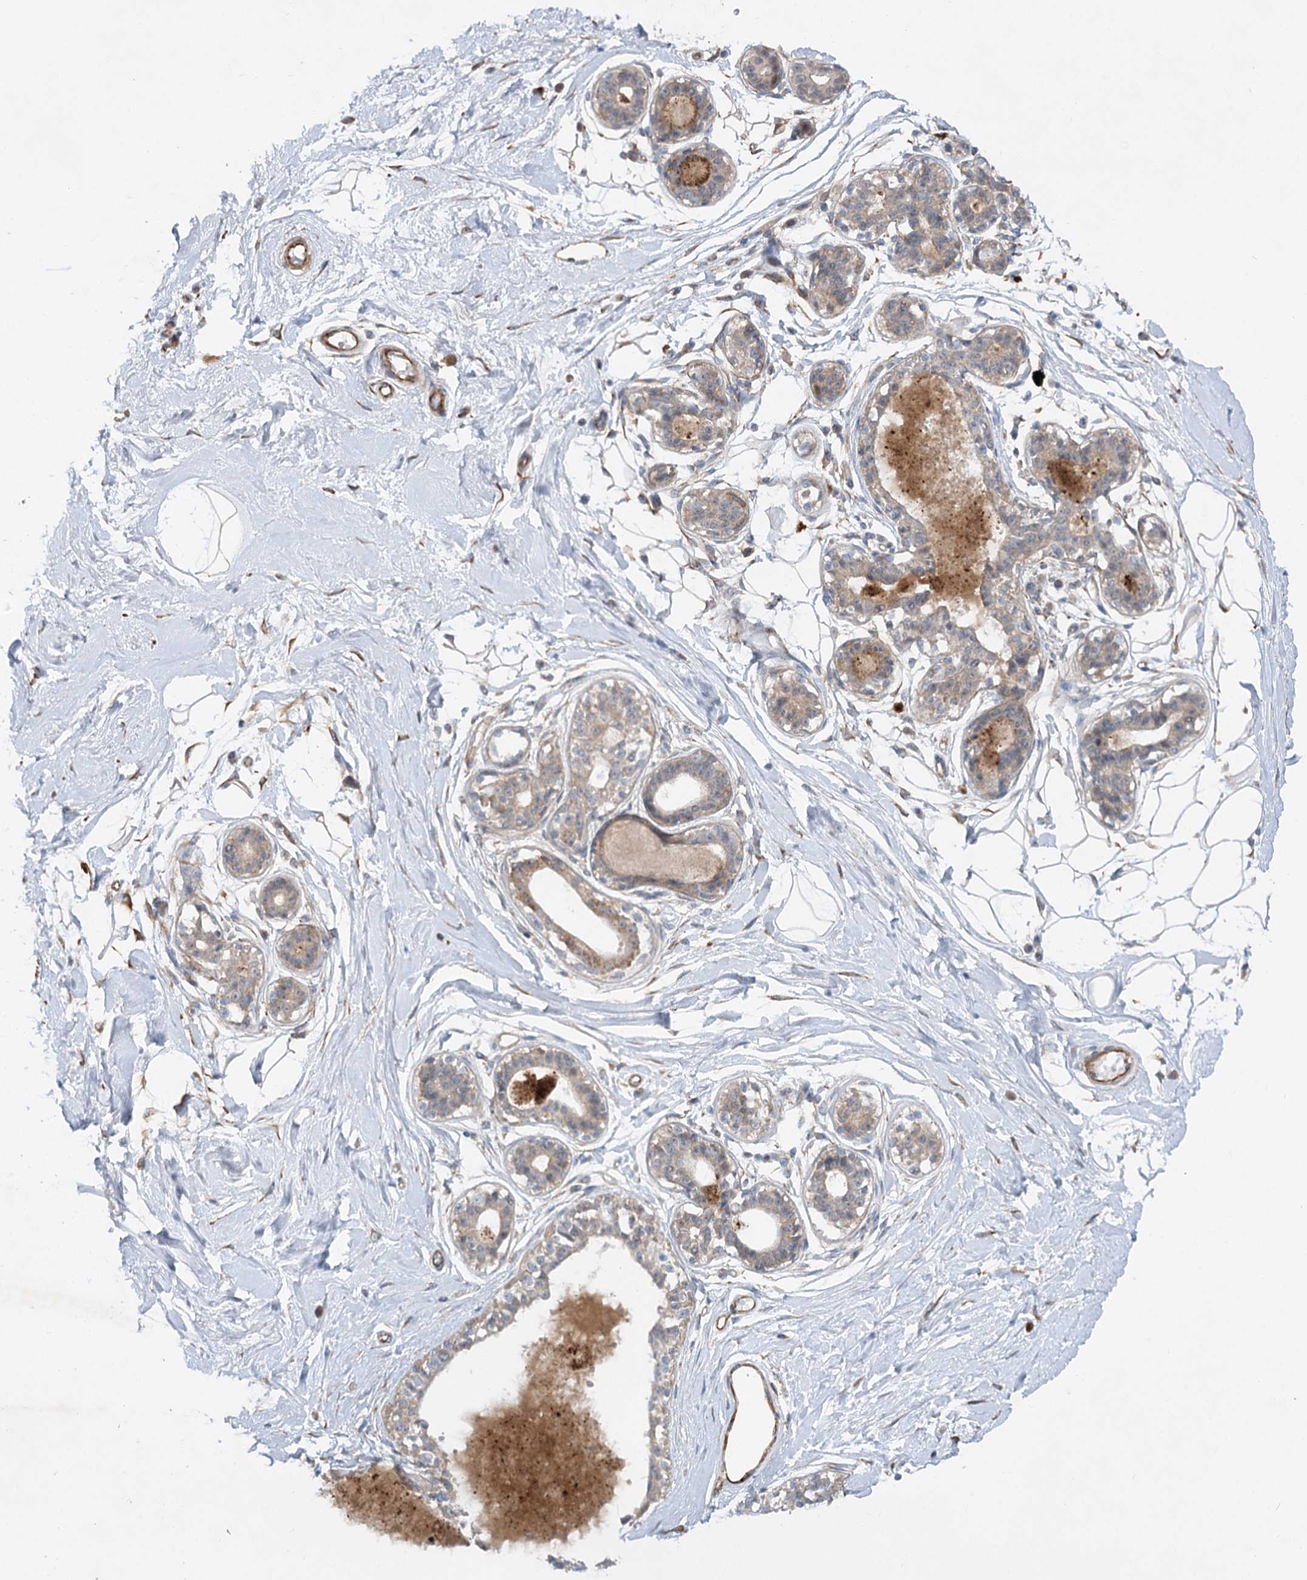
{"staining": {"intensity": "negative", "quantity": "none", "location": "none"}, "tissue": "breast", "cell_type": "Adipocytes", "image_type": "normal", "snomed": [{"axis": "morphology", "description": "Normal tissue, NOS"}, {"axis": "topography", "description": "Breast"}], "caption": "Photomicrograph shows no significant protein expression in adipocytes of unremarkable breast.", "gene": "KIAA0825", "patient": {"sex": "female", "age": 45}}